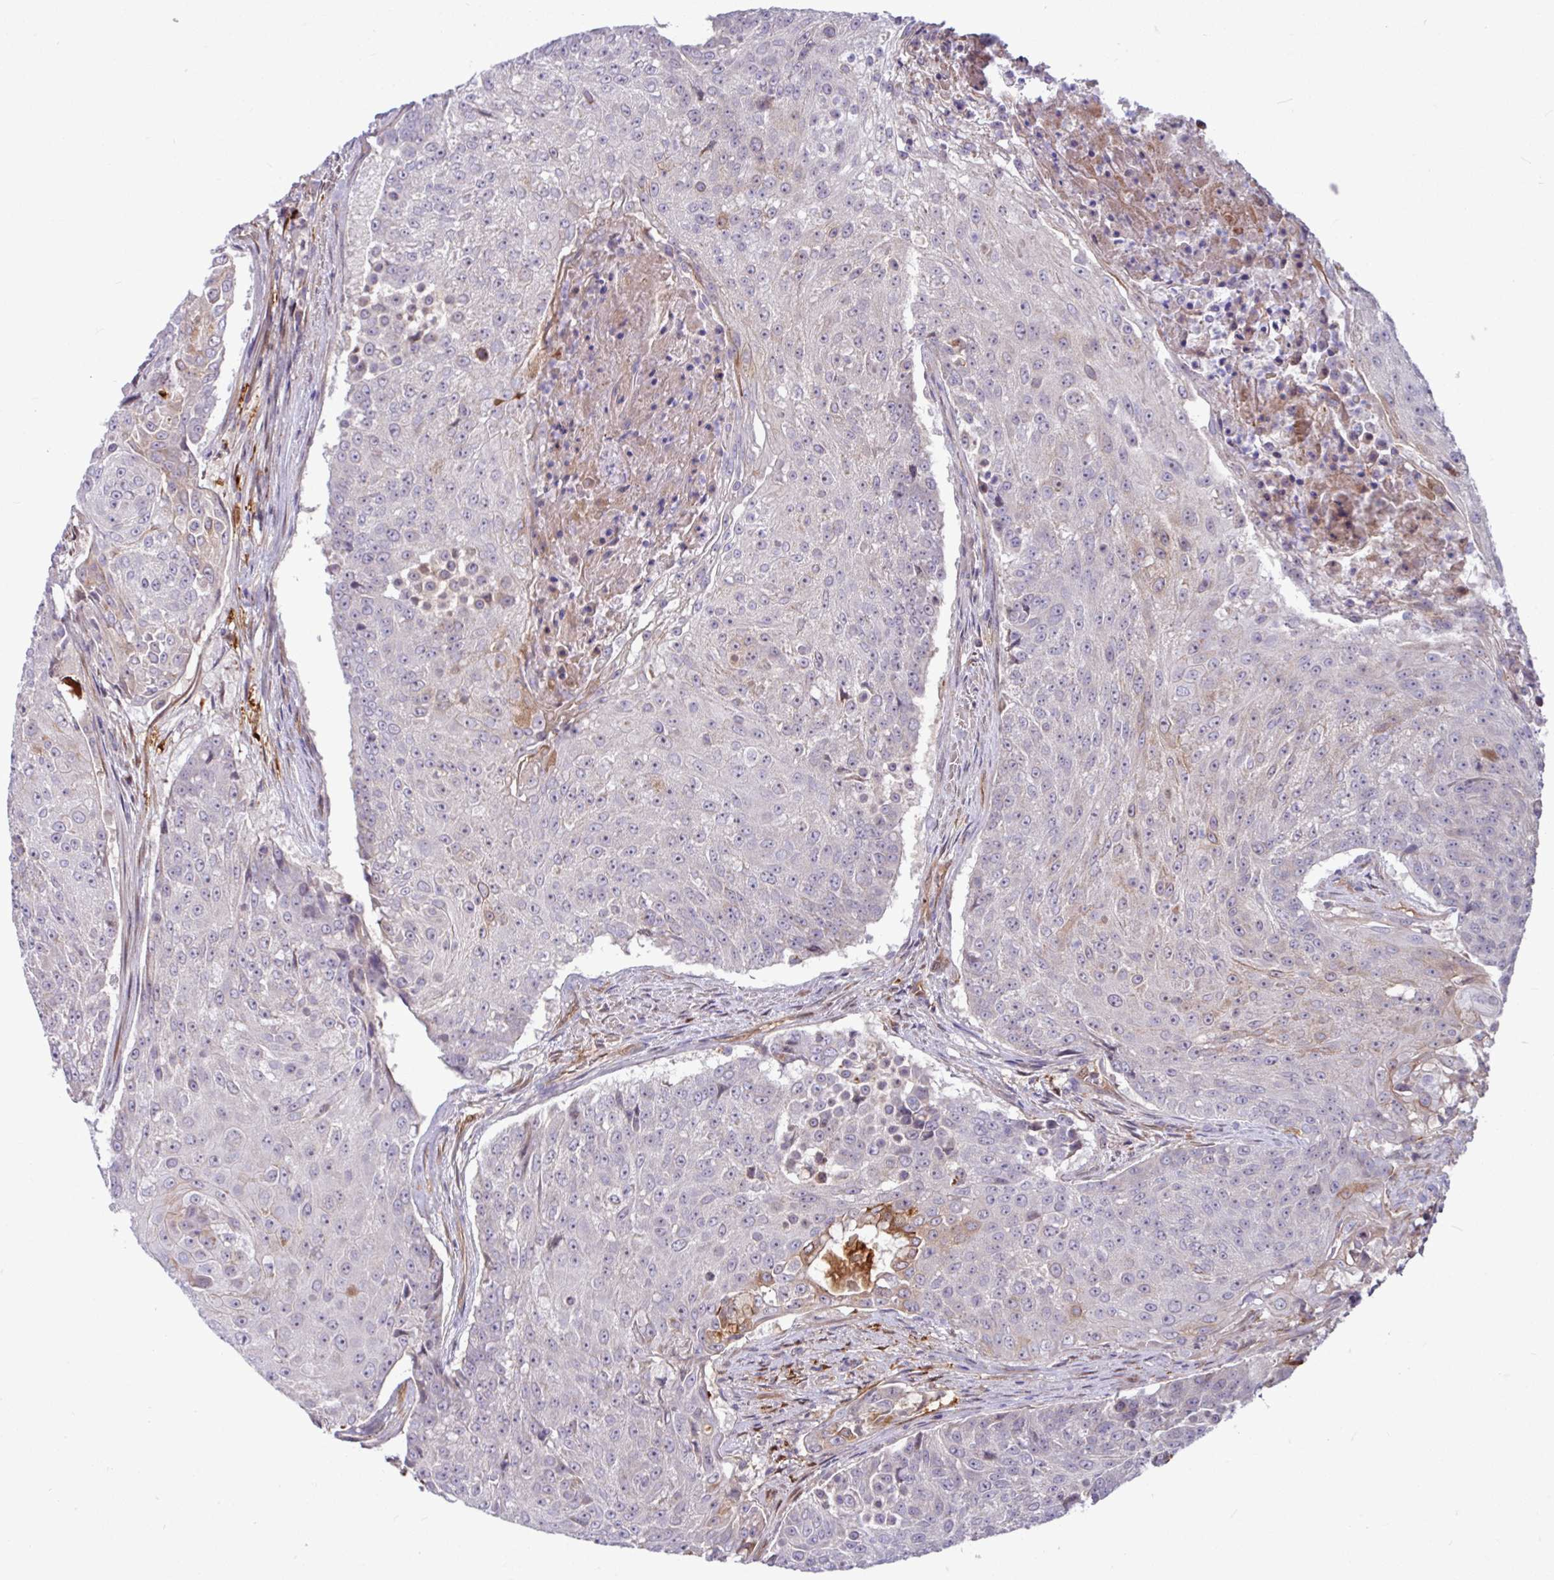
{"staining": {"intensity": "weak", "quantity": "25%-75%", "location": "cytoplasmic/membranous"}, "tissue": "urothelial cancer", "cell_type": "Tumor cells", "image_type": "cancer", "snomed": [{"axis": "morphology", "description": "Urothelial carcinoma, High grade"}, {"axis": "topography", "description": "Urinary bladder"}], "caption": "Immunohistochemical staining of urothelial cancer demonstrates low levels of weak cytoplasmic/membranous staining in approximately 25%-75% of tumor cells. (DAB IHC, brown staining for protein, blue staining for nuclei).", "gene": "B4GALNT4", "patient": {"sex": "female", "age": 63}}